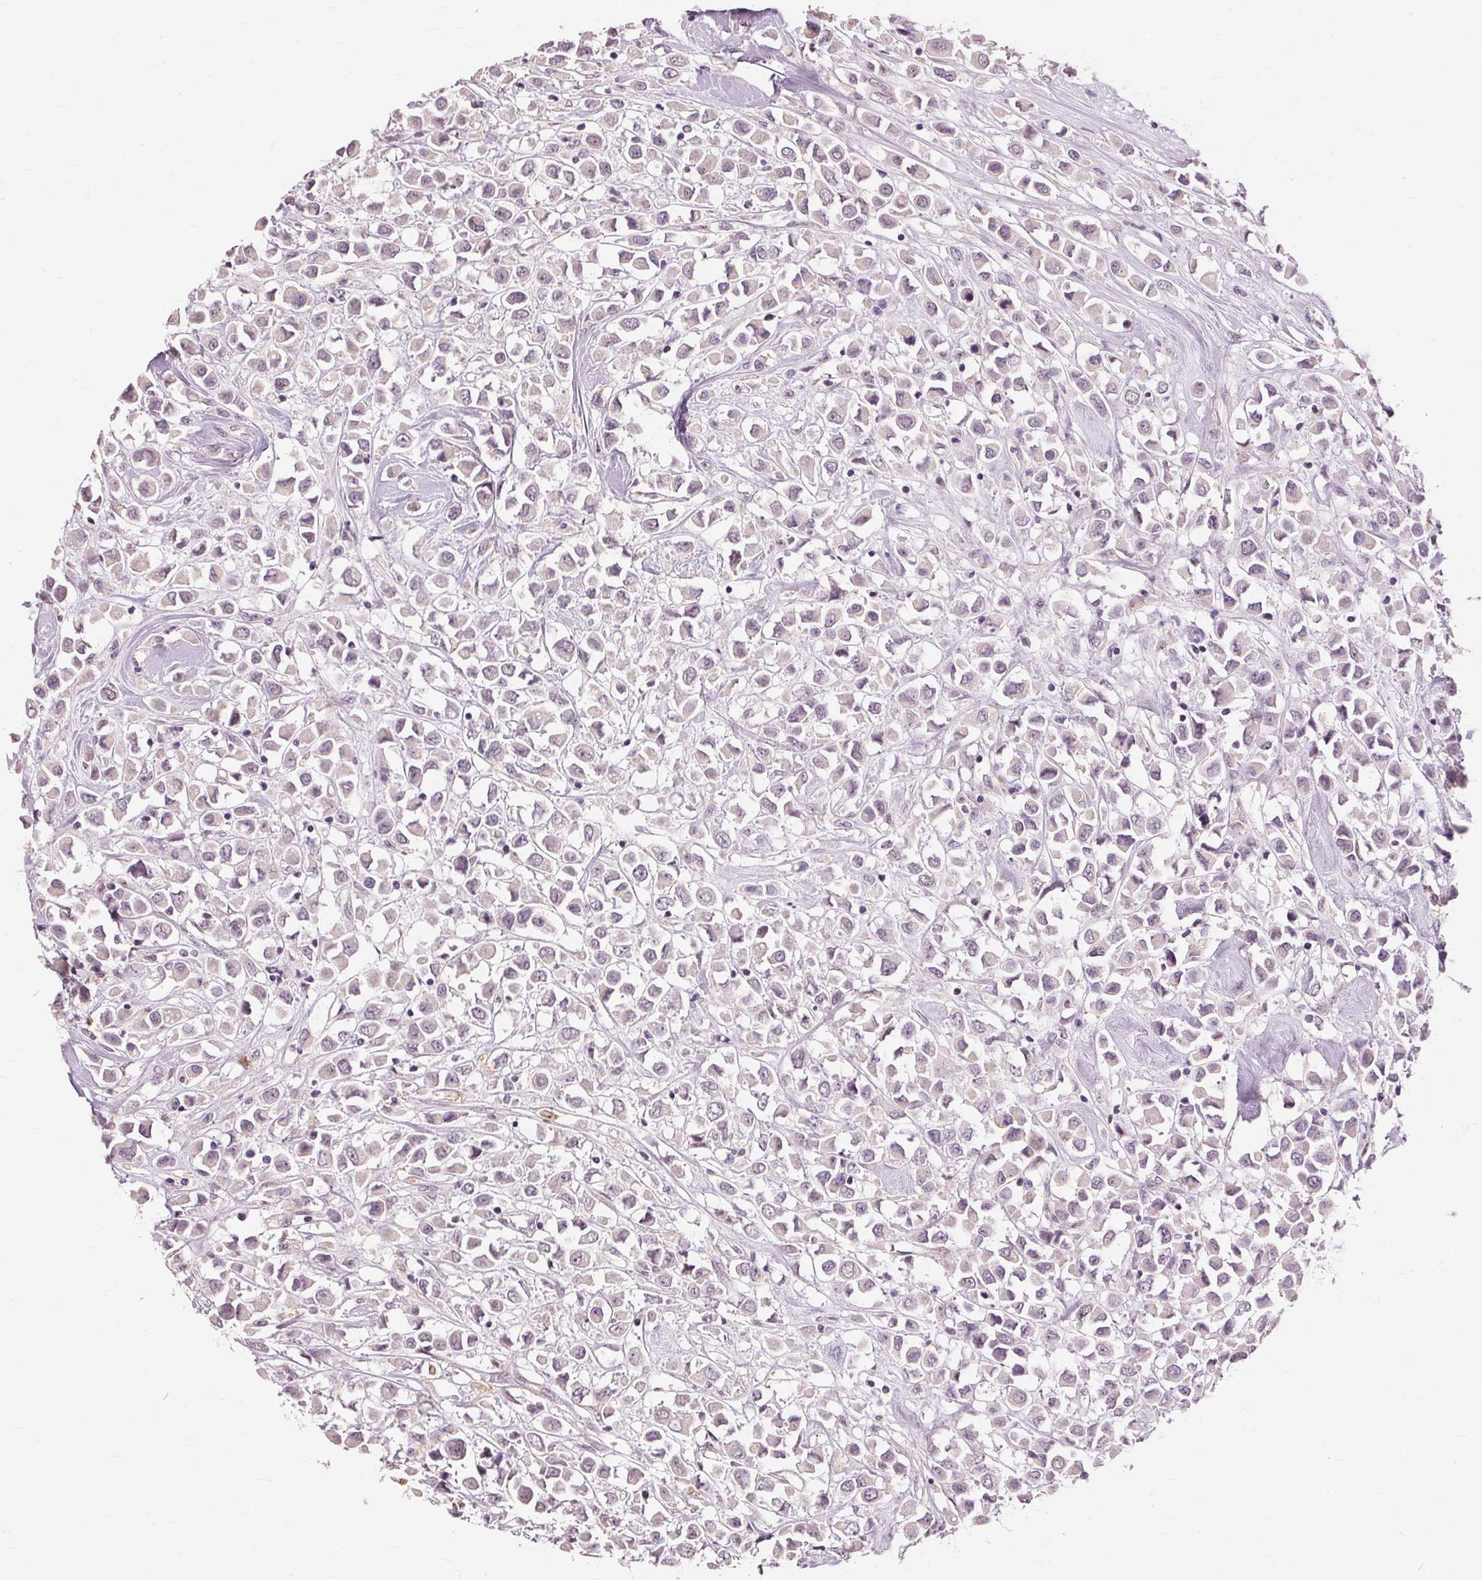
{"staining": {"intensity": "negative", "quantity": "none", "location": "none"}, "tissue": "breast cancer", "cell_type": "Tumor cells", "image_type": "cancer", "snomed": [{"axis": "morphology", "description": "Duct carcinoma"}, {"axis": "topography", "description": "Breast"}], "caption": "Image shows no significant protein staining in tumor cells of intraductal carcinoma (breast). (DAB (3,3'-diaminobenzidine) immunohistochemistry (IHC) with hematoxylin counter stain).", "gene": "SIGLEC6", "patient": {"sex": "female", "age": 61}}